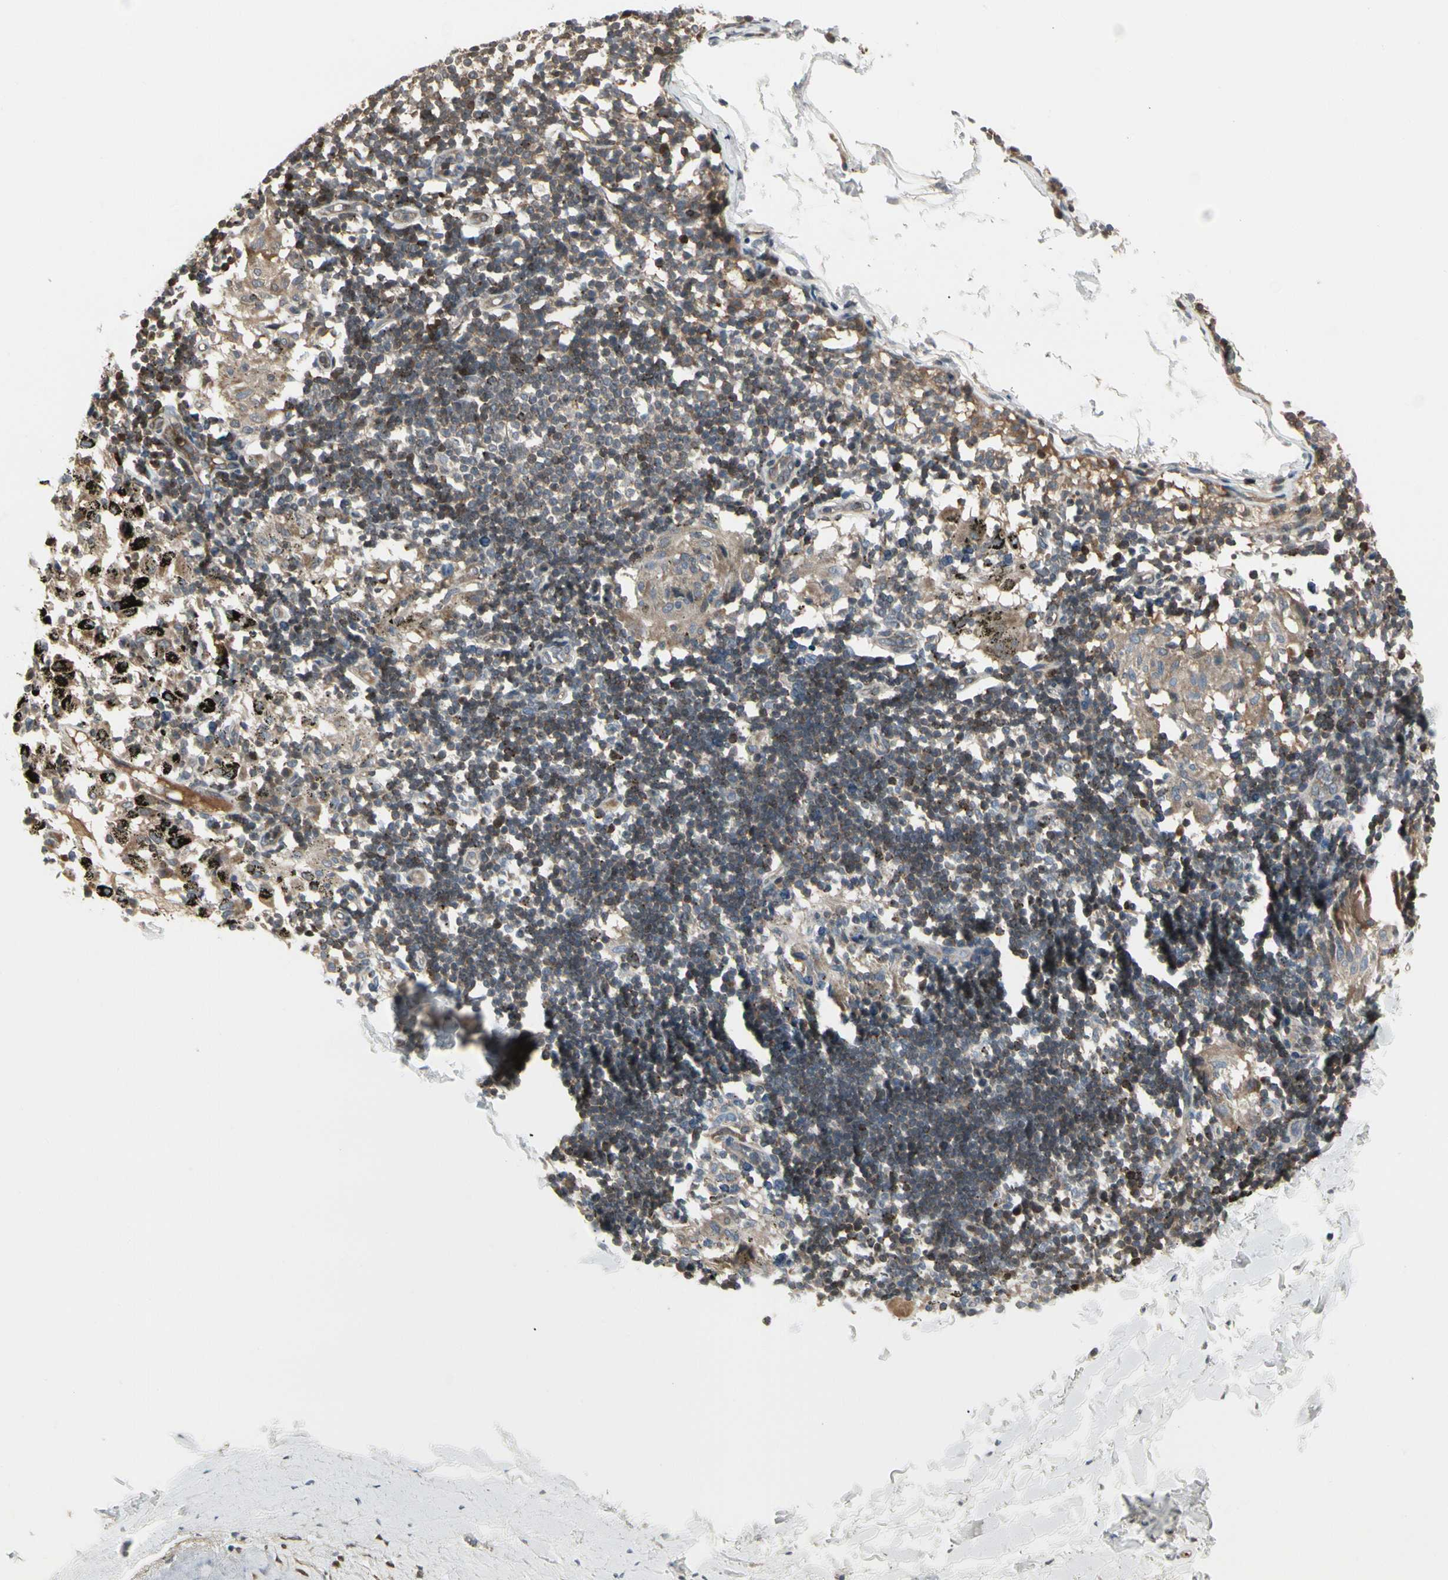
{"staining": {"intensity": "moderate", "quantity": "25%-75%", "location": "cytoplasmic/membranous"}, "tissue": "adipose tissue", "cell_type": "Adipocytes", "image_type": "normal", "snomed": [{"axis": "morphology", "description": "Normal tissue, NOS"}, {"axis": "topography", "description": "Cartilage tissue"}, {"axis": "topography", "description": "Bronchus"}], "caption": "The image reveals immunohistochemical staining of unremarkable adipose tissue. There is moderate cytoplasmic/membranous expression is identified in about 25%-75% of adipocytes. Using DAB (3,3'-diaminobenzidine) (brown) and hematoxylin (blue) stains, captured at high magnification using brightfield microscopy.", "gene": "EVC", "patient": {"sex": "female", "age": 73}}